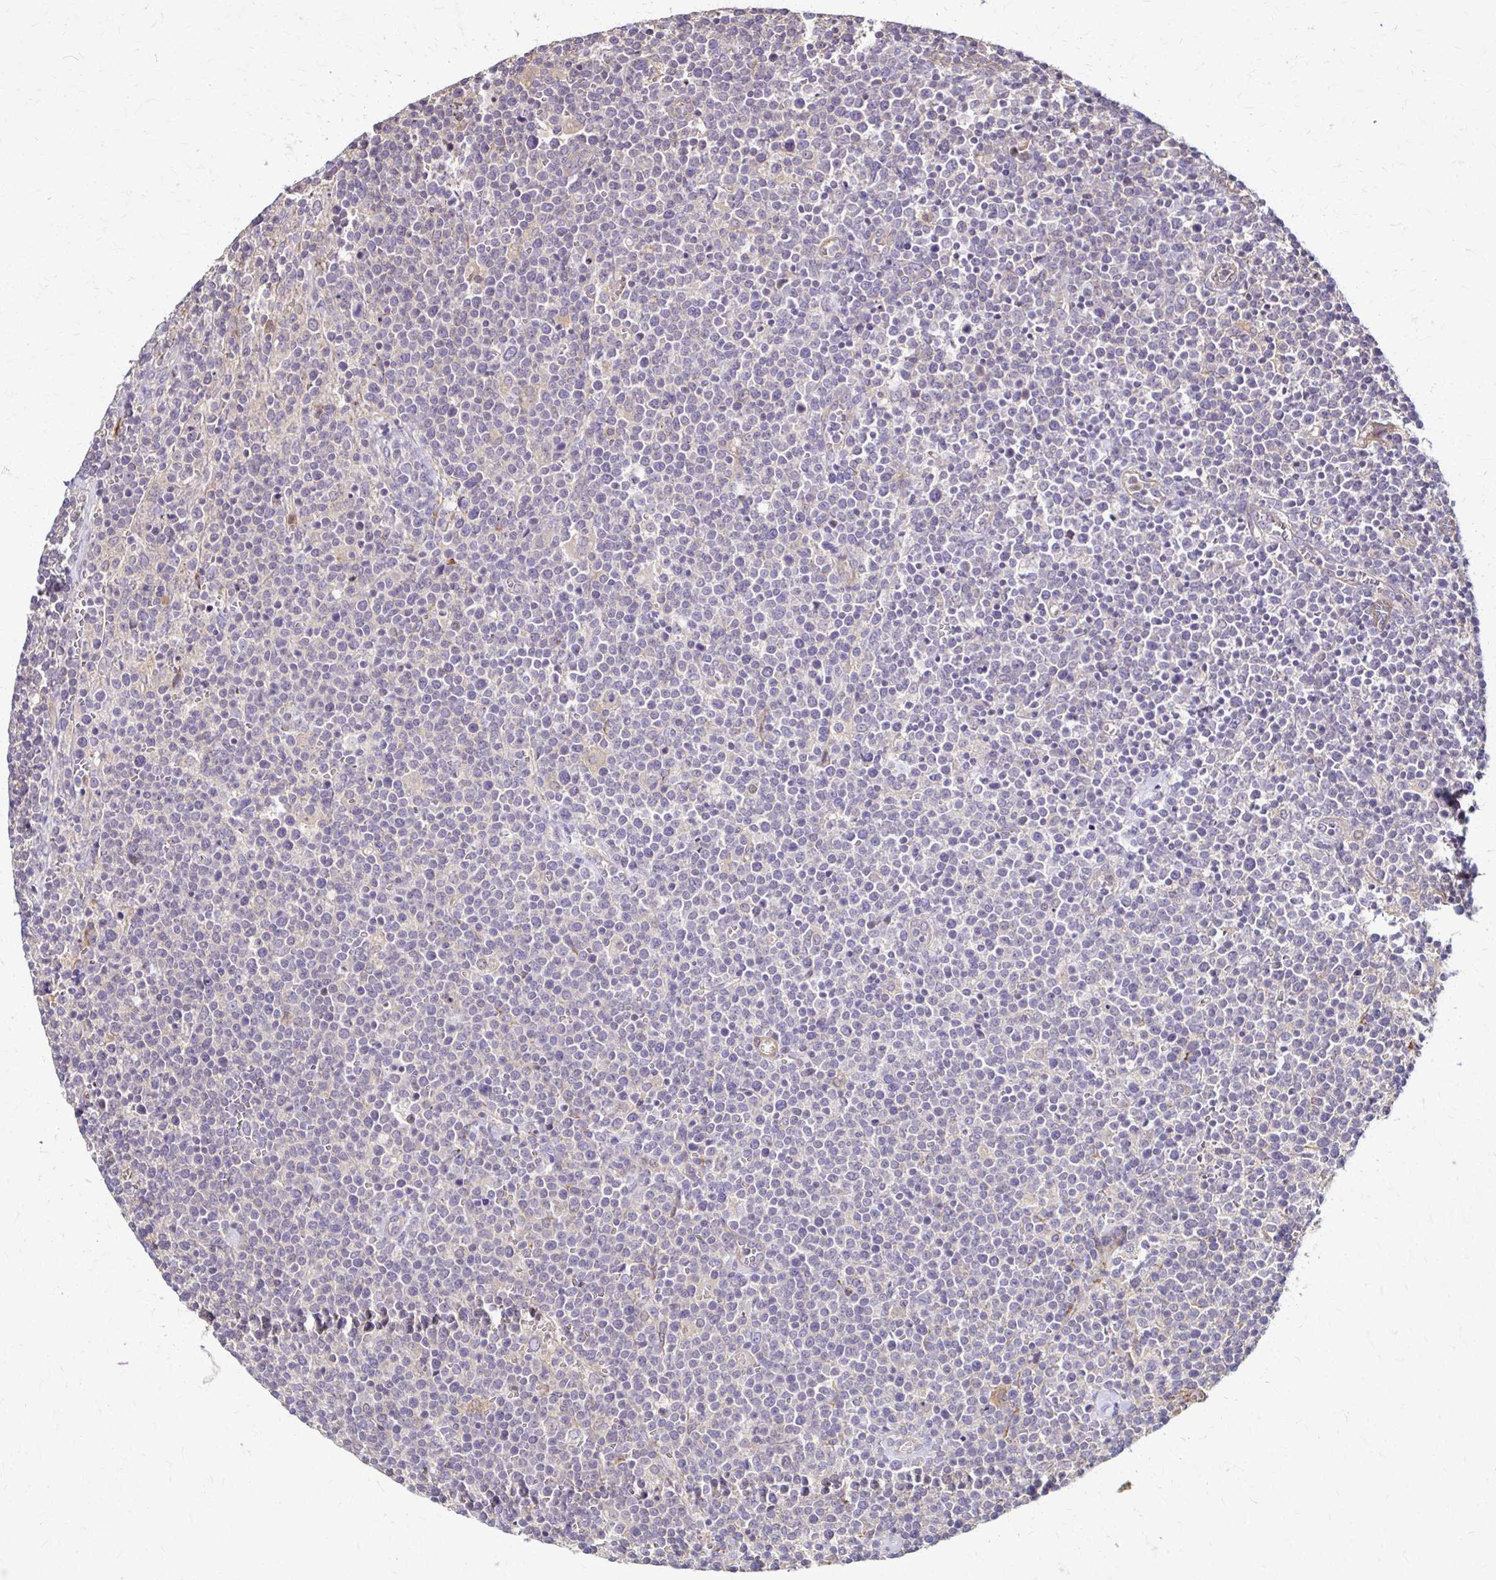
{"staining": {"intensity": "negative", "quantity": "none", "location": "none"}, "tissue": "lymphoma", "cell_type": "Tumor cells", "image_type": "cancer", "snomed": [{"axis": "morphology", "description": "Malignant lymphoma, non-Hodgkin's type, High grade"}, {"axis": "topography", "description": "Lymph node"}], "caption": "Protein analysis of malignant lymphoma, non-Hodgkin's type (high-grade) displays no significant staining in tumor cells.", "gene": "DSP", "patient": {"sex": "male", "age": 61}}